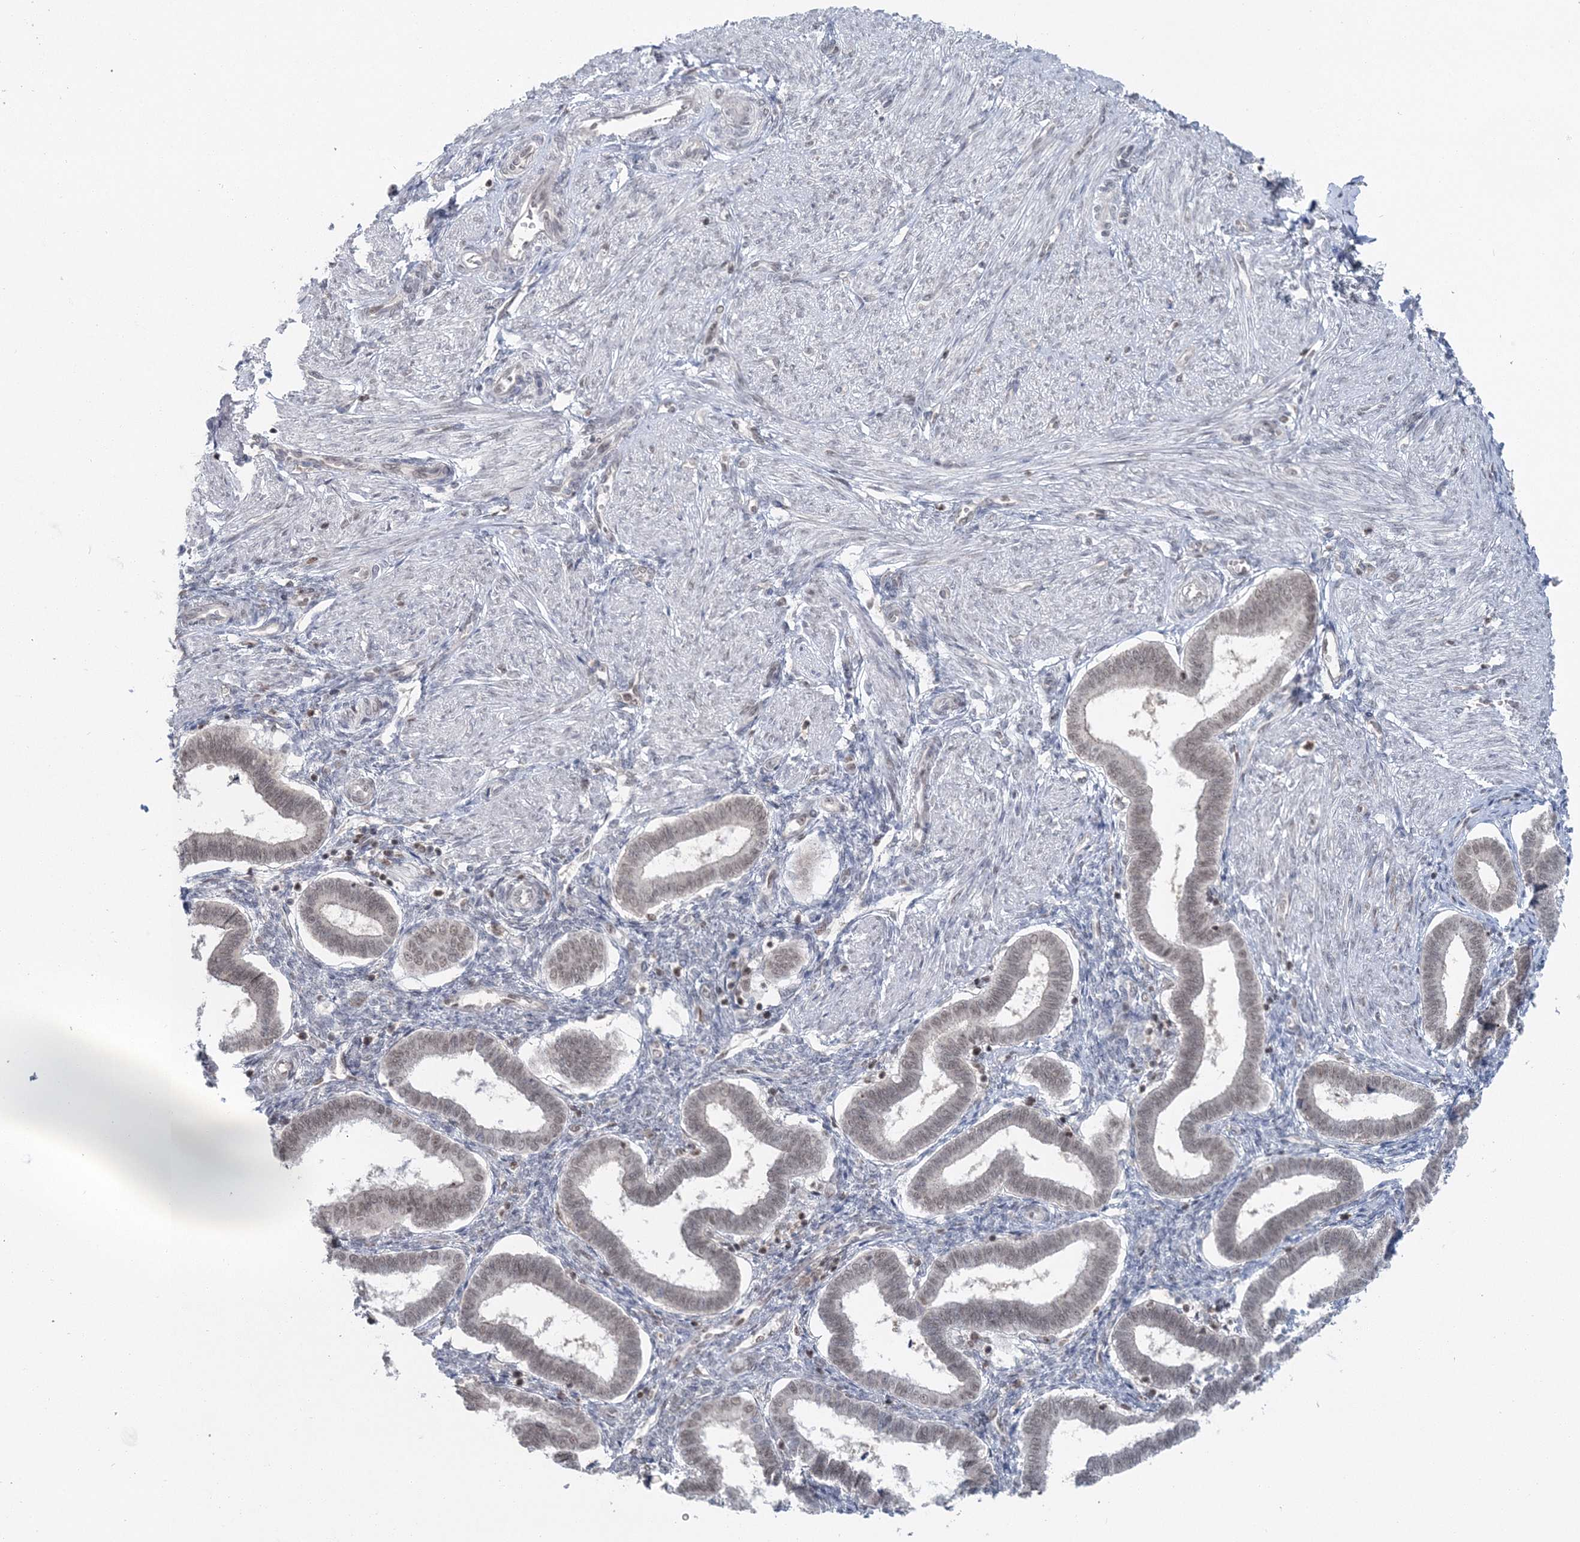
{"staining": {"intensity": "weak", "quantity": "<25%", "location": "nuclear"}, "tissue": "endometrium", "cell_type": "Cells in endometrial stroma", "image_type": "normal", "snomed": [{"axis": "morphology", "description": "Normal tissue, NOS"}, {"axis": "topography", "description": "Endometrium"}], "caption": "This photomicrograph is of normal endometrium stained with IHC to label a protein in brown with the nuclei are counter-stained blue. There is no positivity in cells in endometrial stroma. (Stains: DAB (3,3'-diaminobenzidine) immunohistochemistry with hematoxylin counter stain, Microscopy: brightfield microscopy at high magnification).", "gene": "PDS5A", "patient": {"sex": "female", "age": 24}}